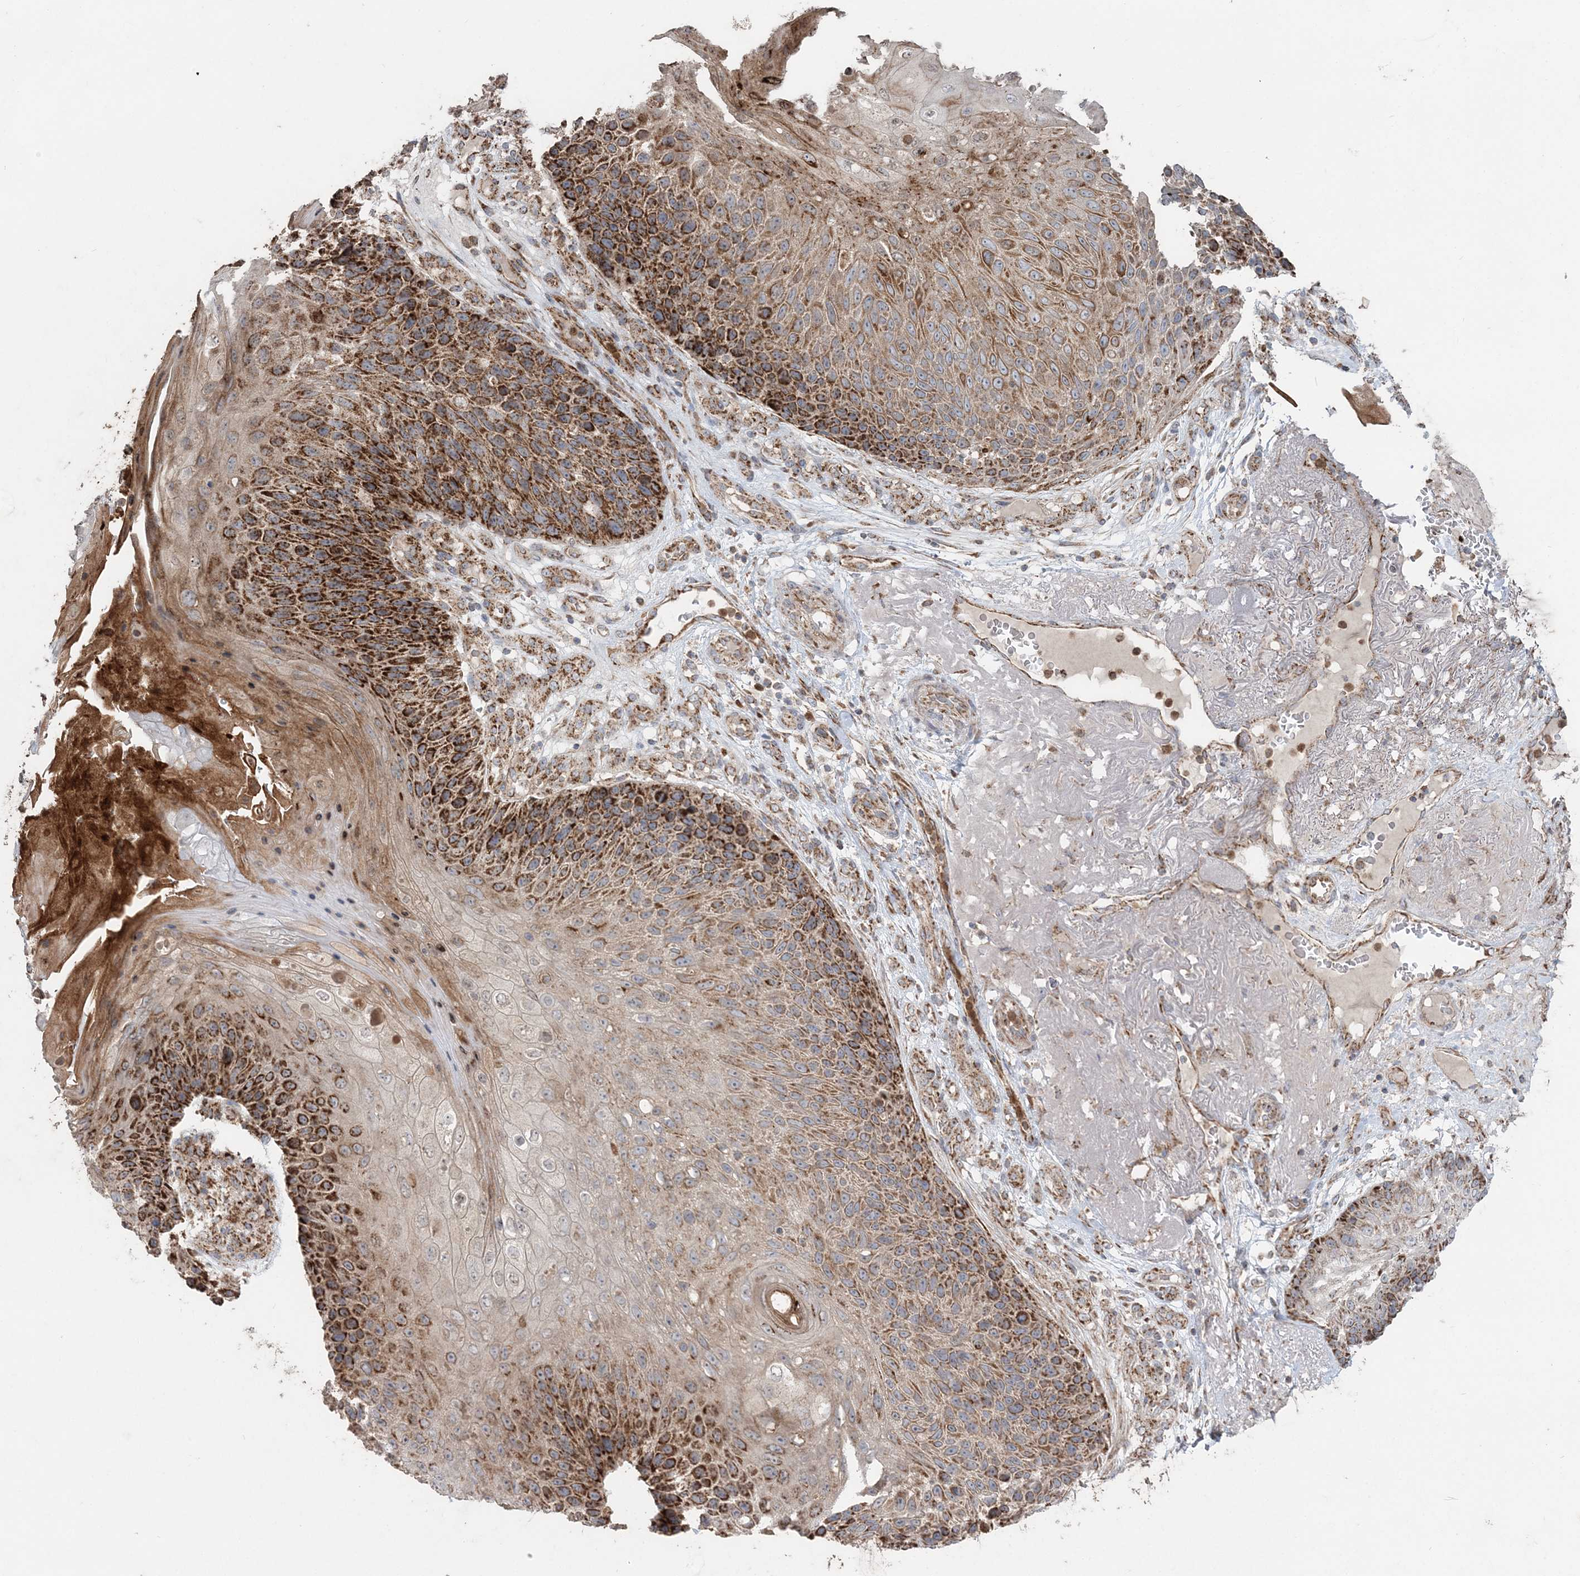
{"staining": {"intensity": "strong", "quantity": ">75%", "location": "cytoplasmic/membranous"}, "tissue": "skin cancer", "cell_type": "Tumor cells", "image_type": "cancer", "snomed": [{"axis": "morphology", "description": "Squamous cell carcinoma, NOS"}, {"axis": "topography", "description": "Skin"}], "caption": "The histopathology image exhibits immunohistochemical staining of skin cancer. There is strong cytoplasmic/membranous expression is seen in approximately >75% of tumor cells.", "gene": "LRPPRC", "patient": {"sex": "female", "age": 88}}